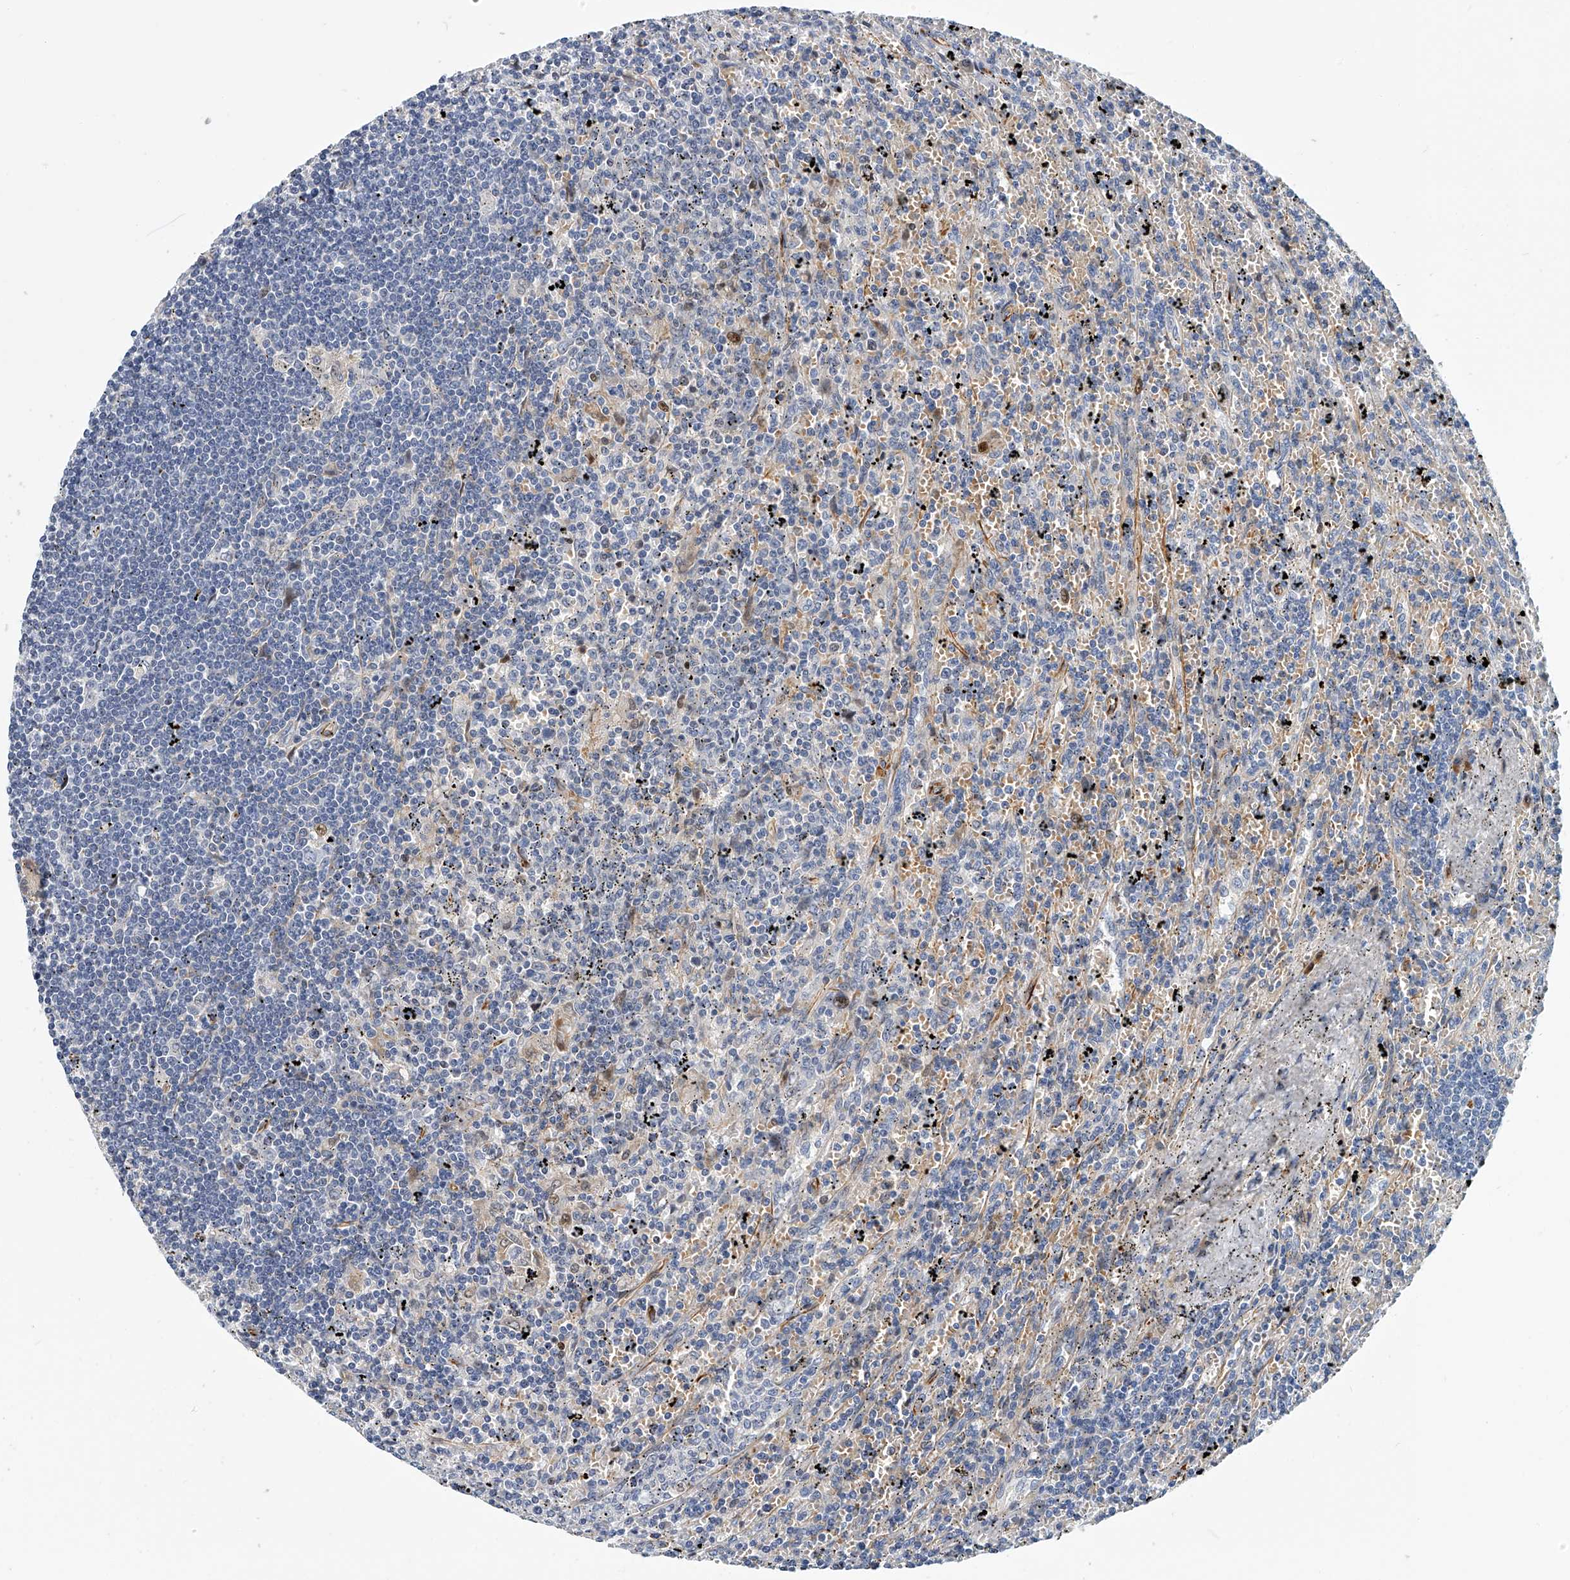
{"staining": {"intensity": "negative", "quantity": "none", "location": "none"}, "tissue": "lymphoma", "cell_type": "Tumor cells", "image_type": "cancer", "snomed": [{"axis": "morphology", "description": "Malignant lymphoma, non-Hodgkin's type, Low grade"}, {"axis": "topography", "description": "Spleen"}], "caption": "Low-grade malignant lymphoma, non-Hodgkin's type stained for a protein using immunohistochemistry (IHC) shows no positivity tumor cells.", "gene": "KIRREL1", "patient": {"sex": "male", "age": 76}}